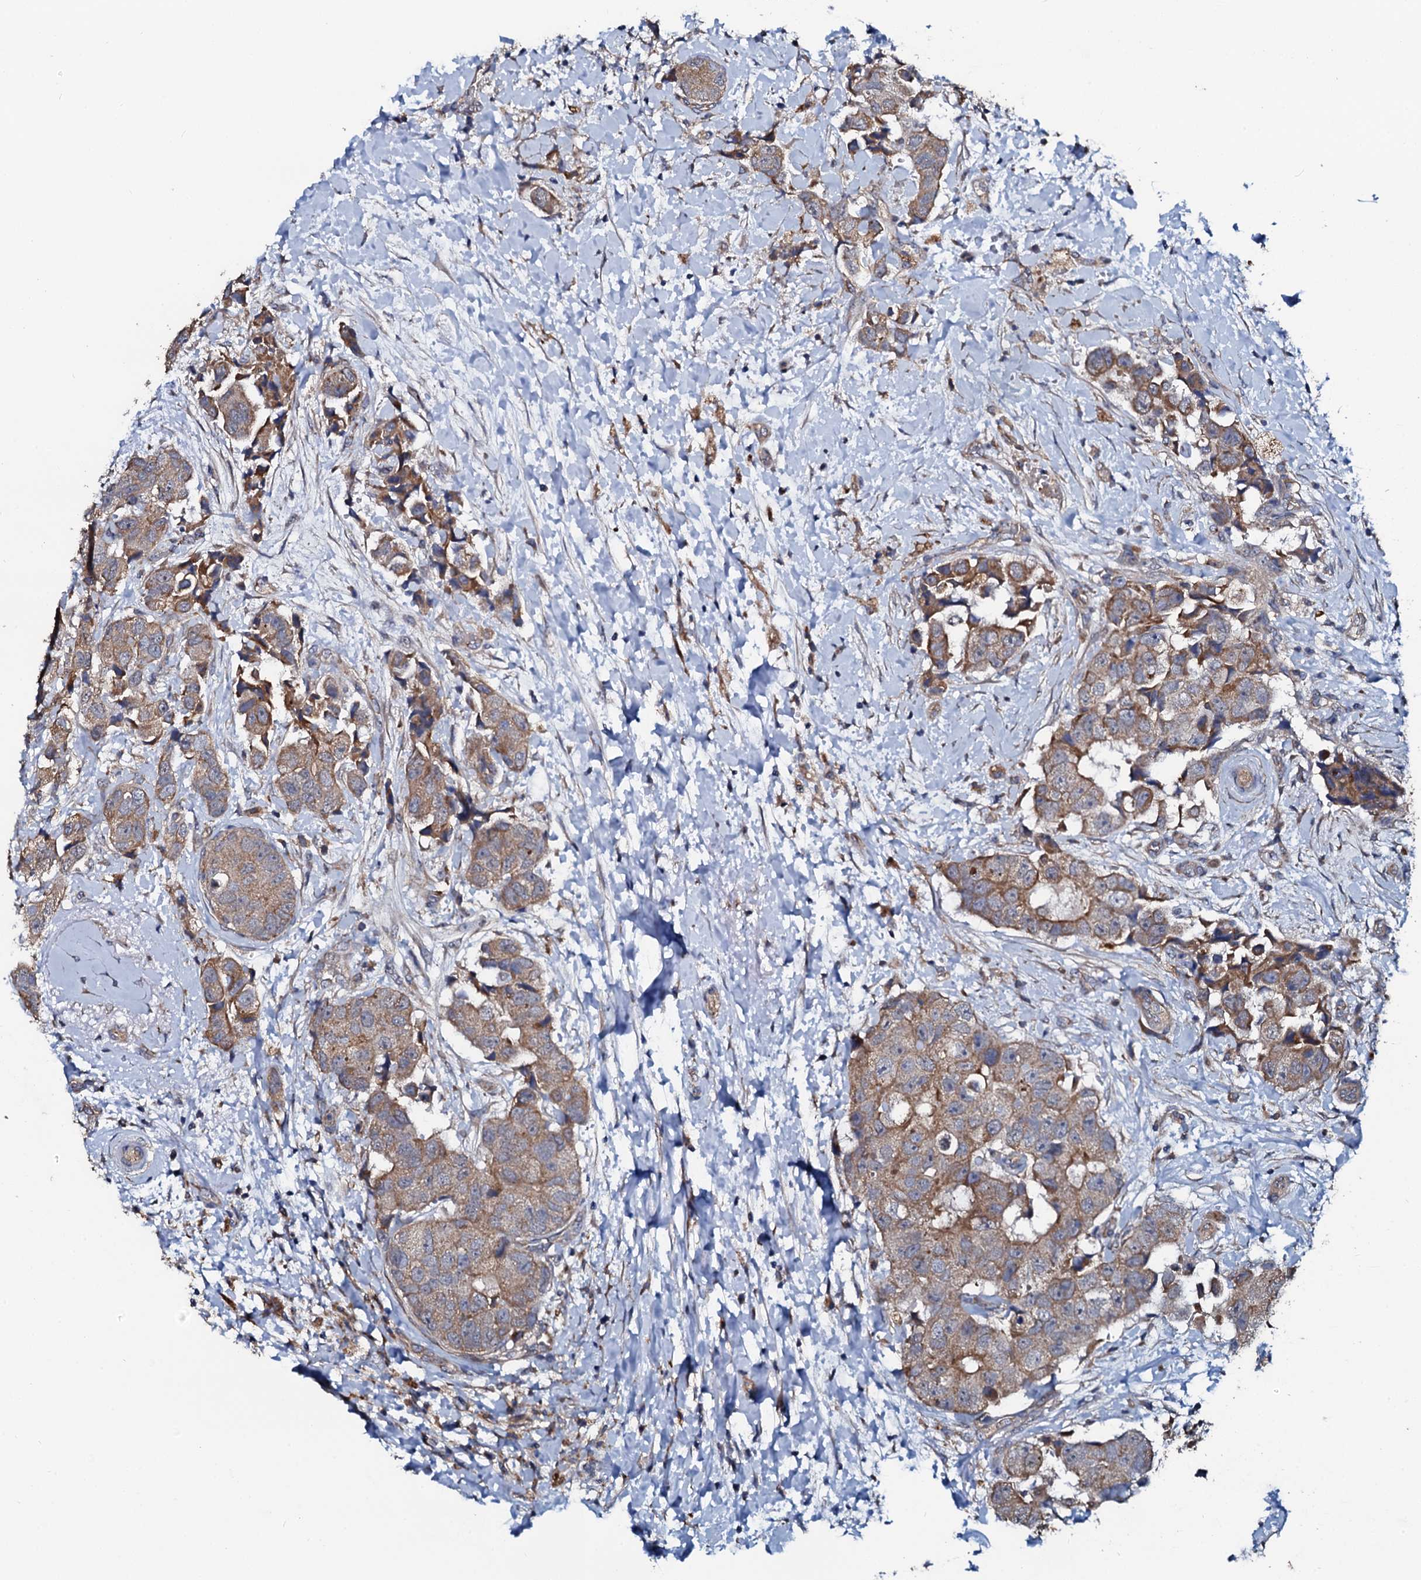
{"staining": {"intensity": "weak", "quantity": ">75%", "location": "cytoplasmic/membranous"}, "tissue": "breast cancer", "cell_type": "Tumor cells", "image_type": "cancer", "snomed": [{"axis": "morphology", "description": "Normal tissue, NOS"}, {"axis": "morphology", "description": "Duct carcinoma"}, {"axis": "topography", "description": "Breast"}], "caption": "A brown stain shows weak cytoplasmic/membranous expression of a protein in breast cancer (intraductal carcinoma) tumor cells.", "gene": "GLCE", "patient": {"sex": "female", "age": 62}}